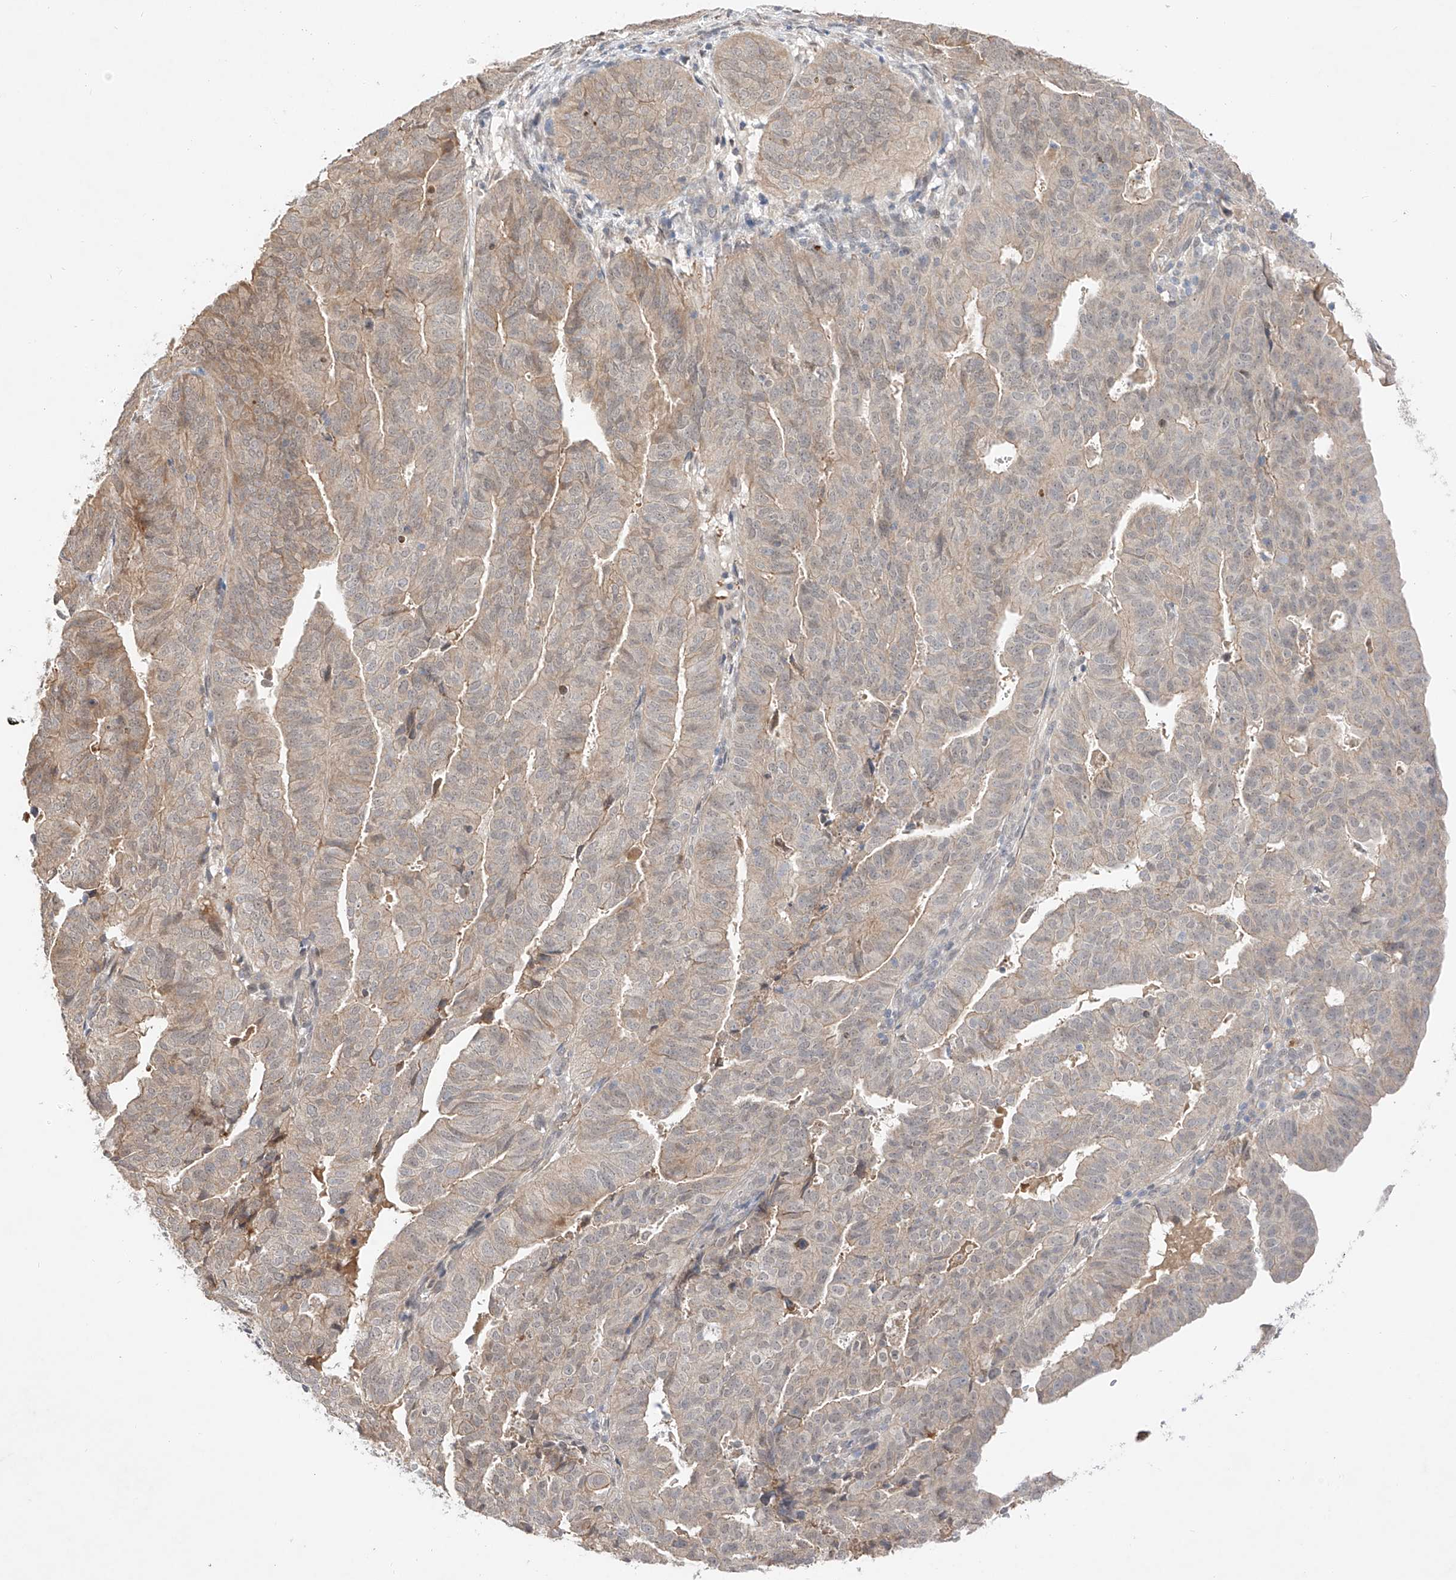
{"staining": {"intensity": "moderate", "quantity": "<25%", "location": "cytoplasmic/membranous"}, "tissue": "endometrial cancer", "cell_type": "Tumor cells", "image_type": "cancer", "snomed": [{"axis": "morphology", "description": "Adenocarcinoma, NOS"}, {"axis": "topography", "description": "Uterus"}], "caption": "Immunohistochemistry staining of adenocarcinoma (endometrial), which demonstrates low levels of moderate cytoplasmic/membranous positivity in approximately <25% of tumor cells indicating moderate cytoplasmic/membranous protein staining. The staining was performed using DAB (brown) for protein detection and nuclei were counterstained in hematoxylin (blue).", "gene": "IL22RA2", "patient": {"sex": "female", "age": 77}}